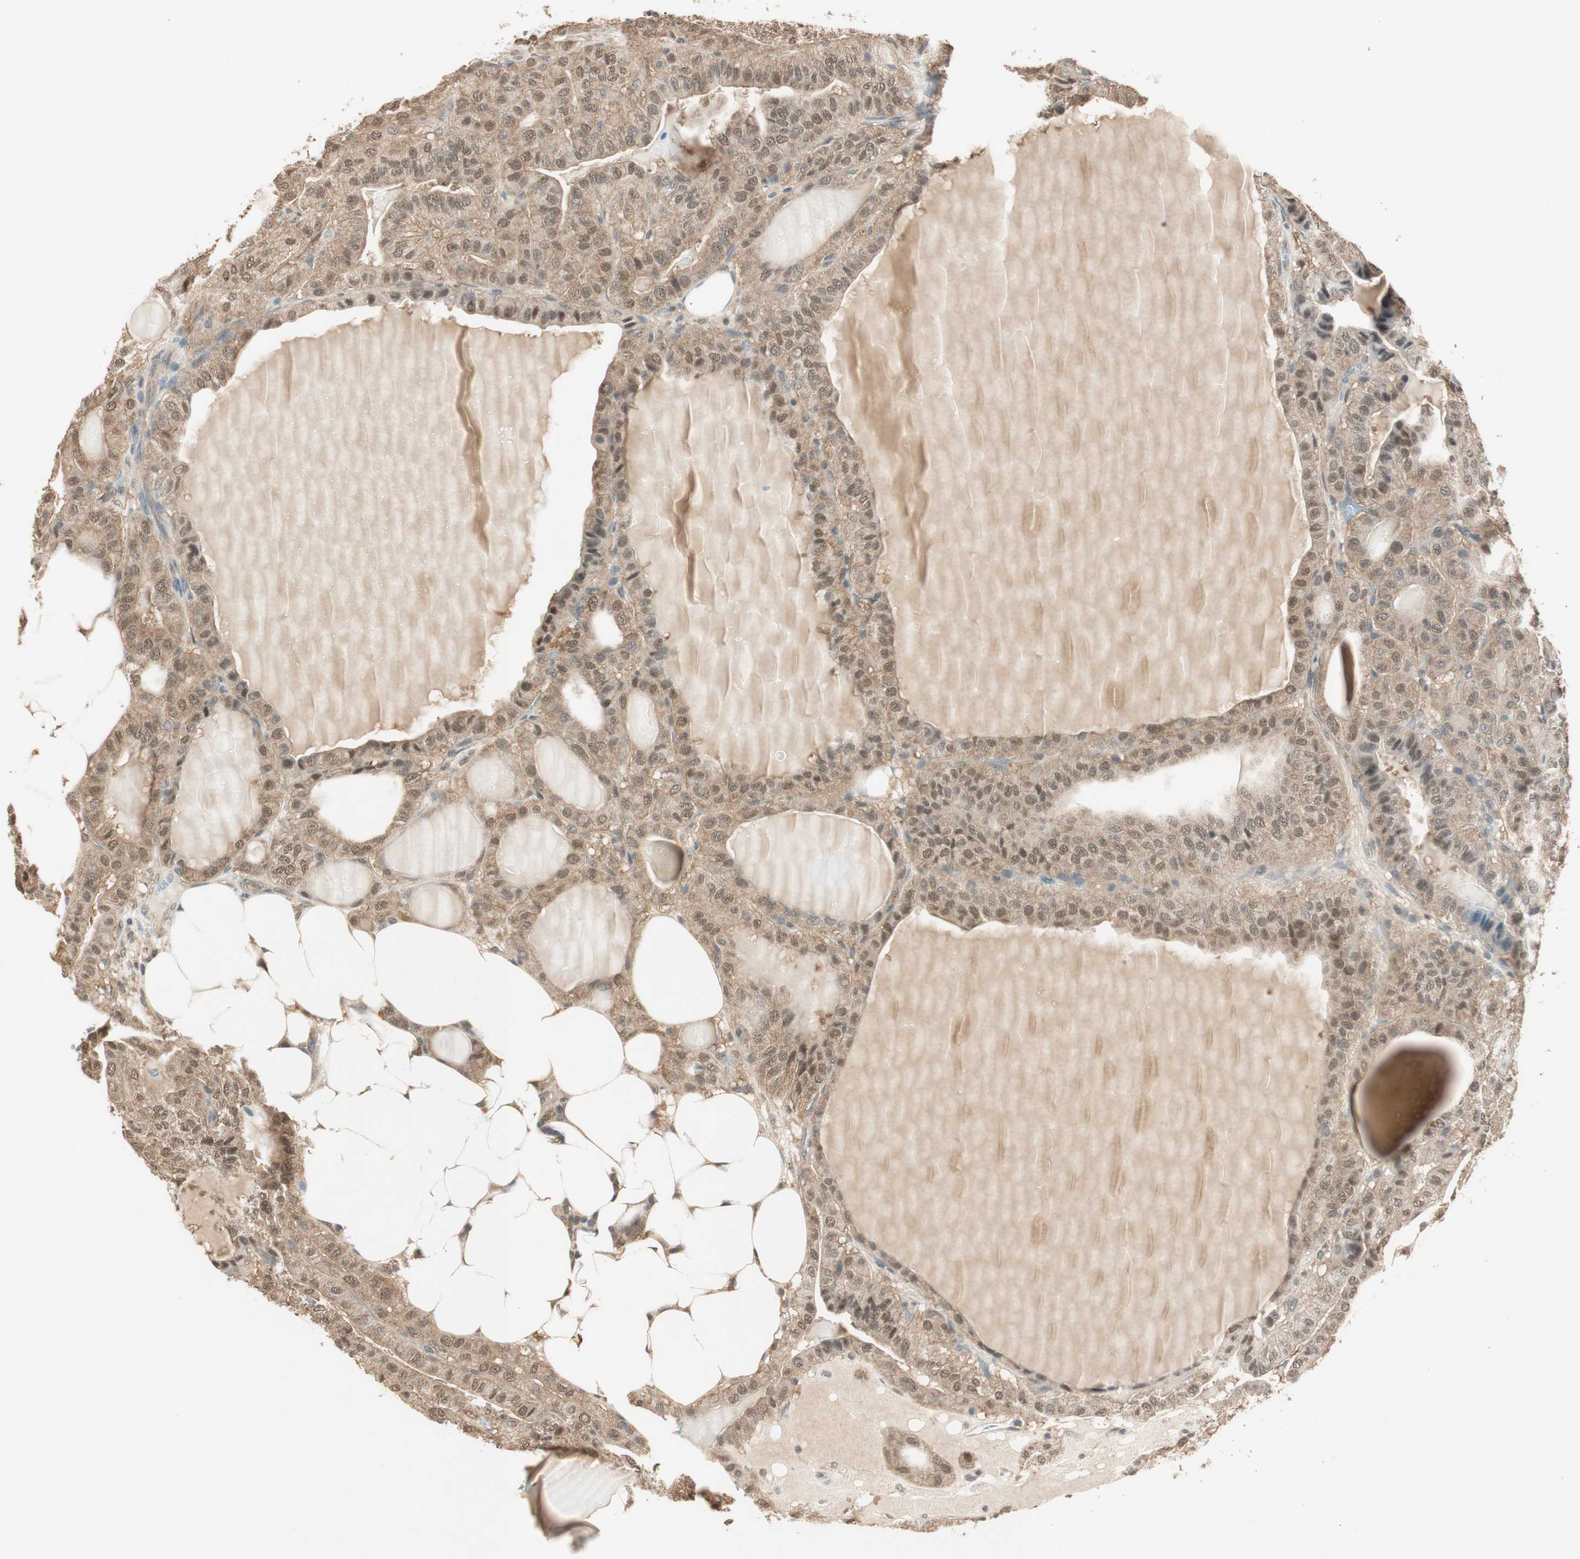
{"staining": {"intensity": "weak", "quantity": ">75%", "location": "cytoplasmic/membranous,nuclear"}, "tissue": "thyroid cancer", "cell_type": "Tumor cells", "image_type": "cancer", "snomed": [{"axis": "morphology", "description": "Papillary adenocarcinoma, NOS"}, {"axis": "topography", "description": "Thyroid gland"}], "caption": "Weak cytoplasmic/membranous and nuclear protein expression is identified in approximately >75% of tumor cells in papillary adenocarcinoma (thyroid).", "gene": "USP5", "patient": {"sex": "male", "age": 77}}